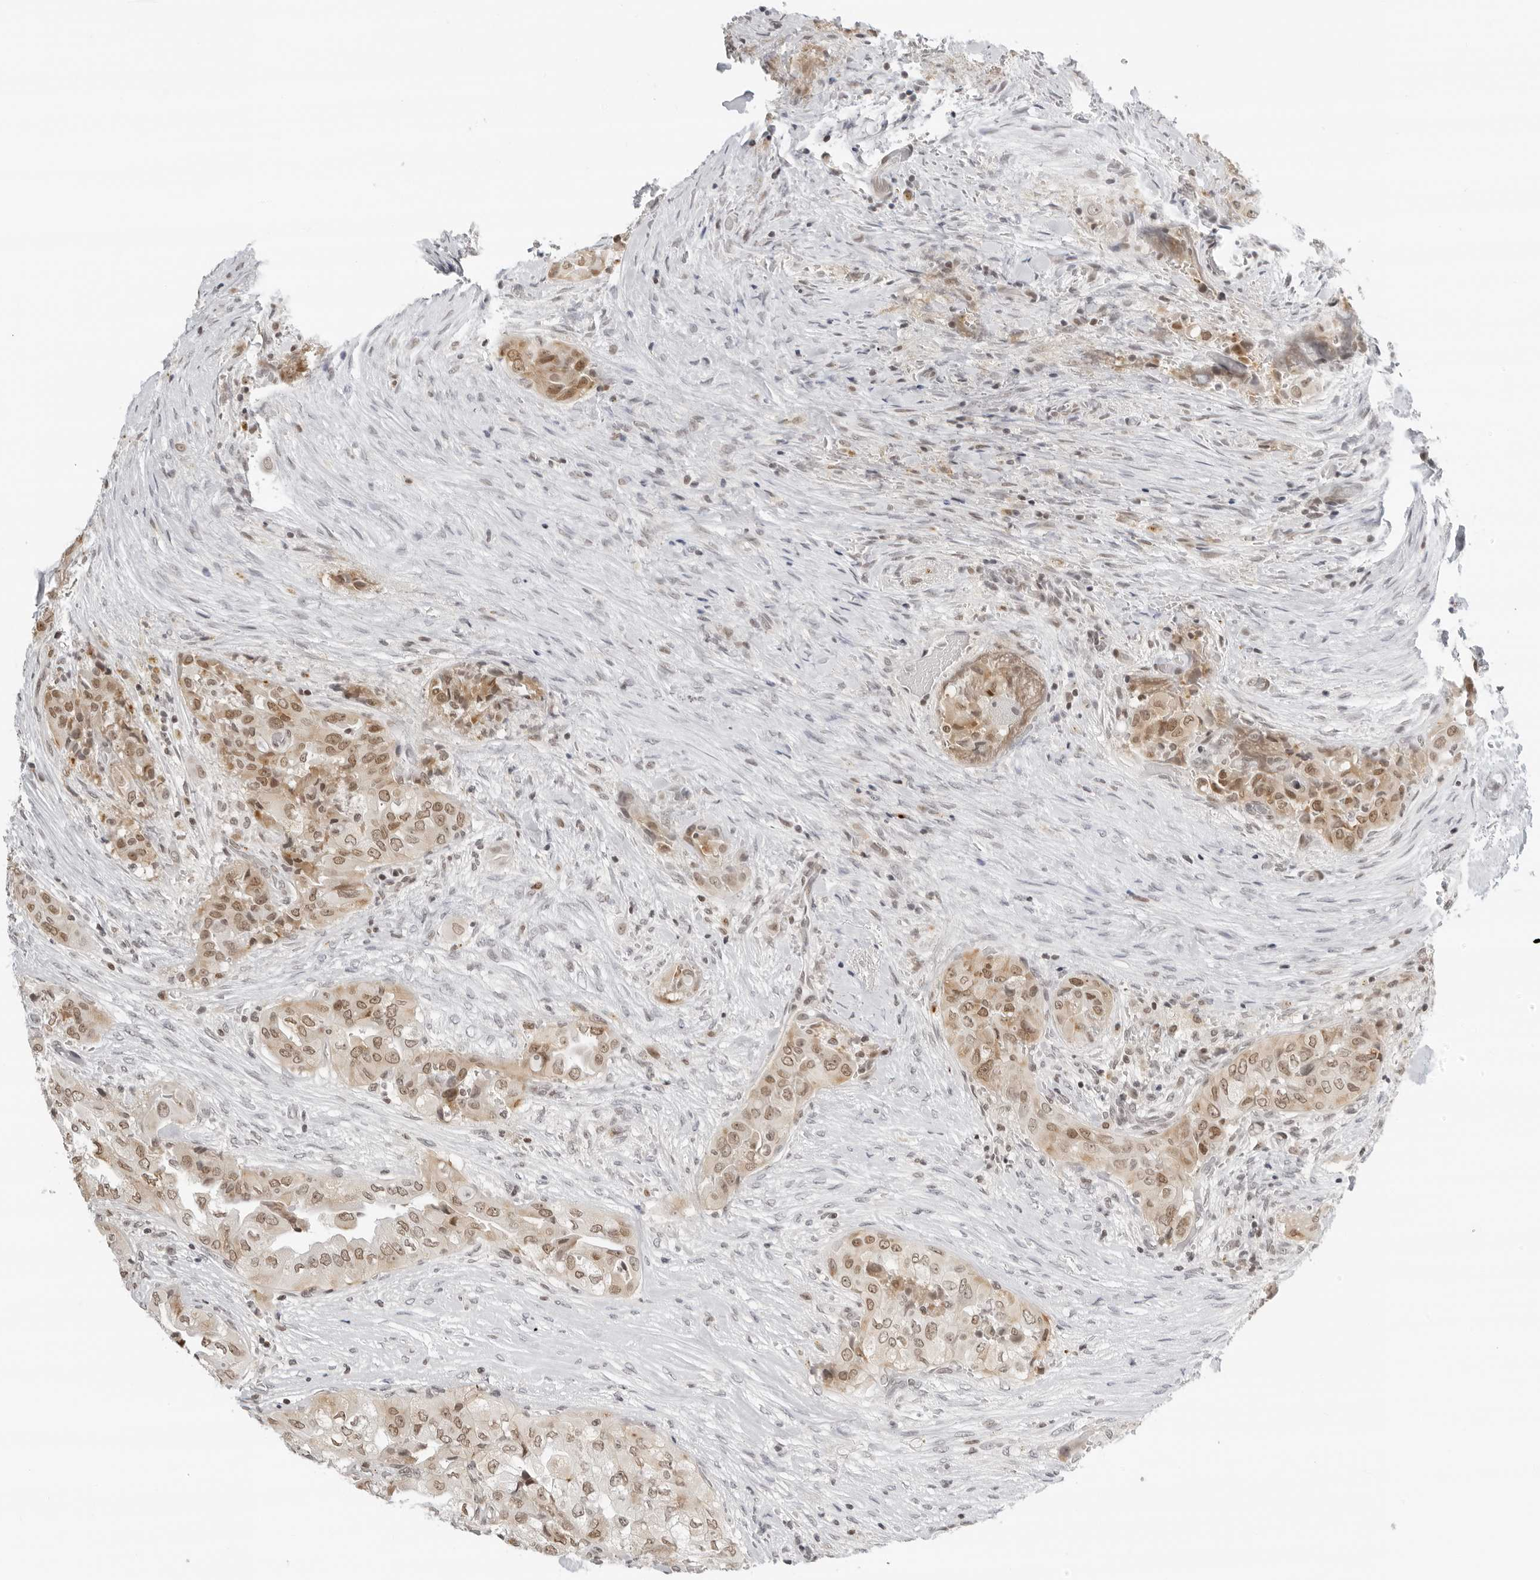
{"staining": {"intensity": "moderate", "quantity": ">75%", "location": "nuclear"}, "tissue": "thyroid cancer", "cell_type": "Tumor cells", "image_type": "cancer", "snomed": [{"axis": "morphology", "description": "Papillary adenocarcinoma, NOS"}, {"axis": "topography", "description": "Thyroid gland"}], "caption": "A high-resolution photomicrograph shows IHC staining of papillary adenocarcinoma (thyroid), which demonstrates moderate nuclear positivity in approximately >75% of tumor cells.", "gene": "MSH6", "patient": {"sex": "female", "age": 59}}